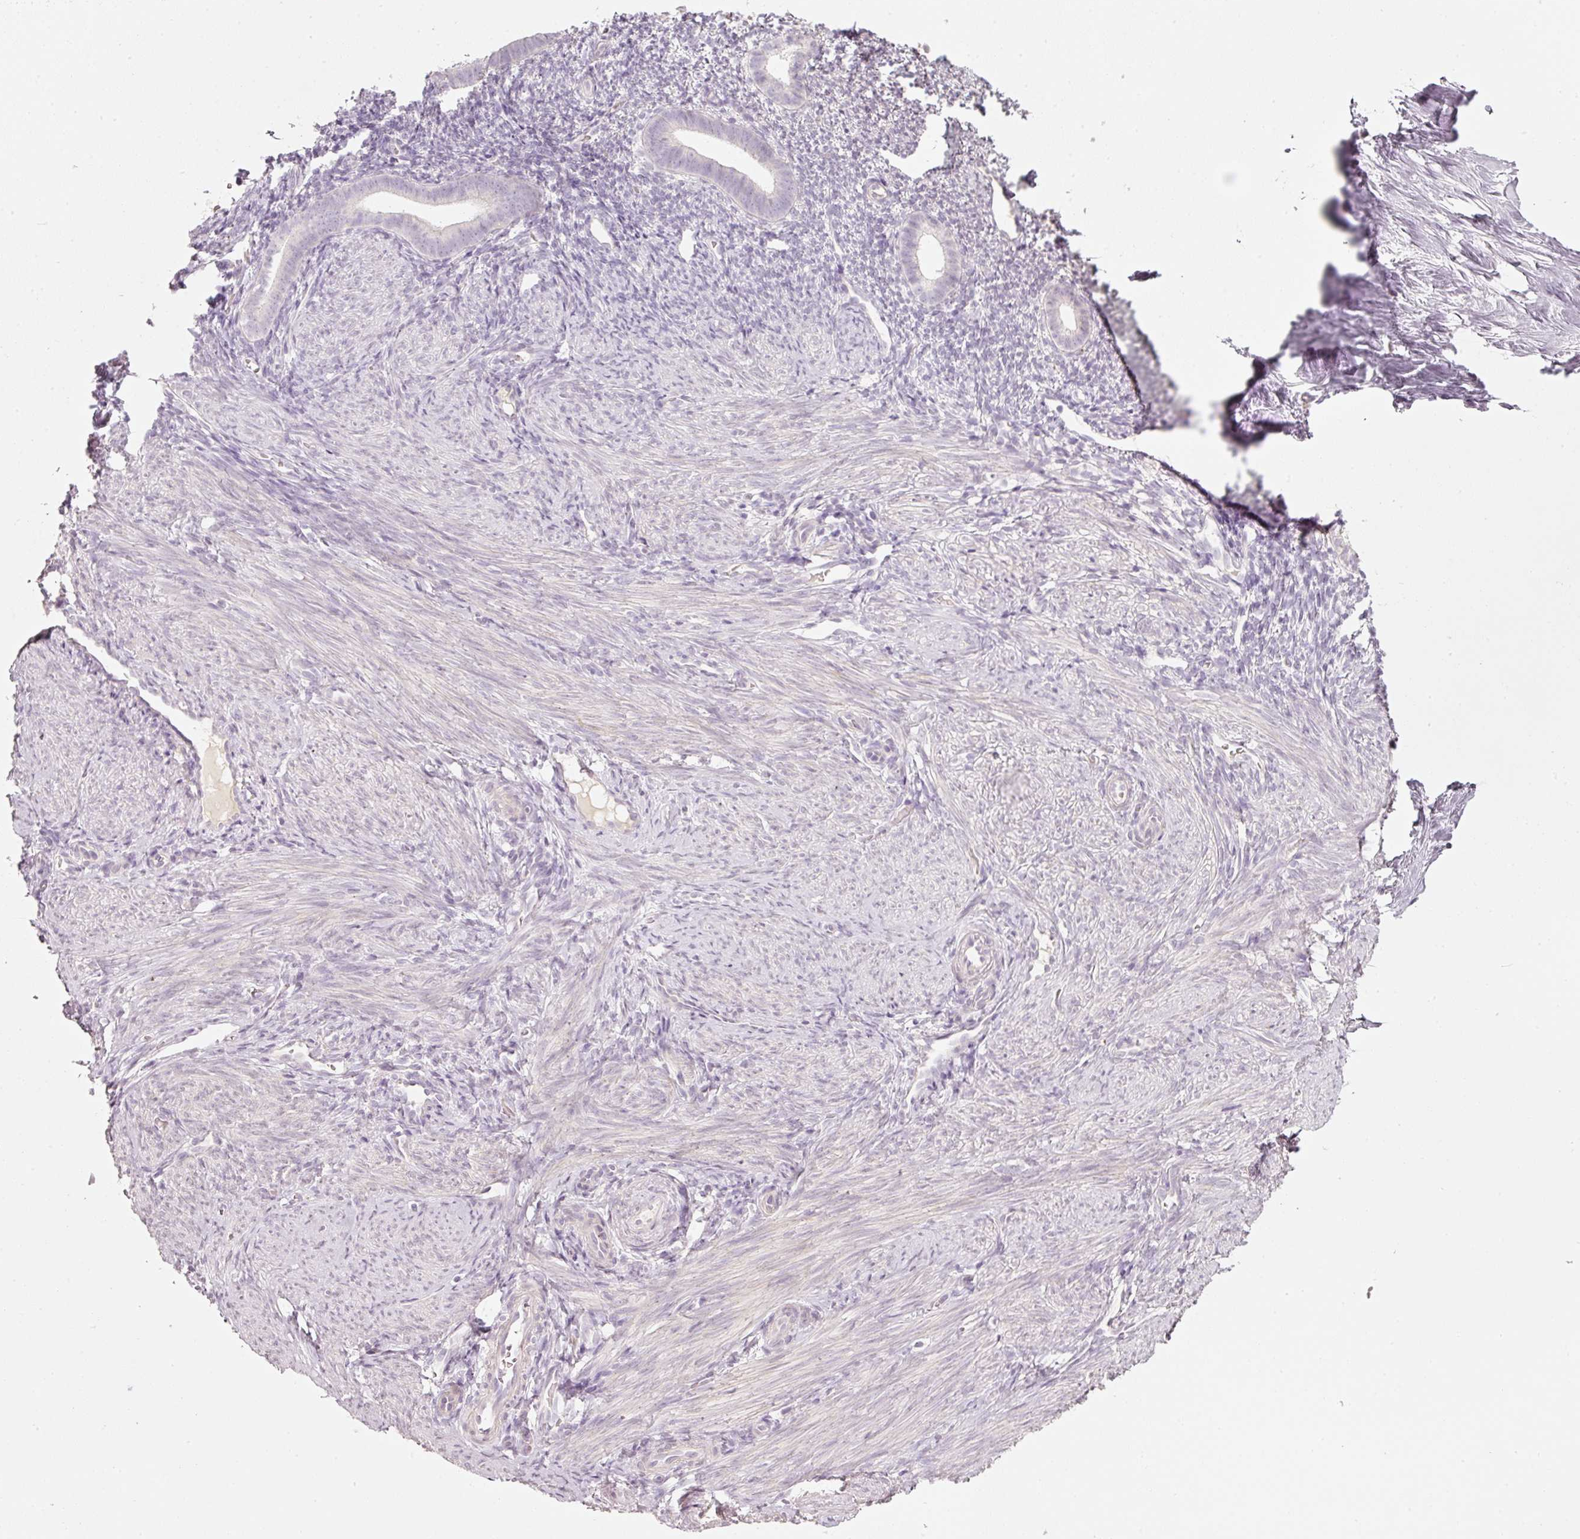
{"staining": {"intensity": "negative", "quantity": "none", "location": "none"}, "tissue": "endometrium", "cell_type": "Cells in endometrial stroma", "image_type": "normal", "snomed": [{"axis": "morphology", "description": "Normal tissue, NOS"}, {"axis": "topography", "description": "Endometrium"}], "caption": "This is a micrograph of IHC staining of normal endometrium, which shows no staining in cells in endometrial stroma.", "gene": "STEAP1", "patient": {"sex": "female", "age": 39}}